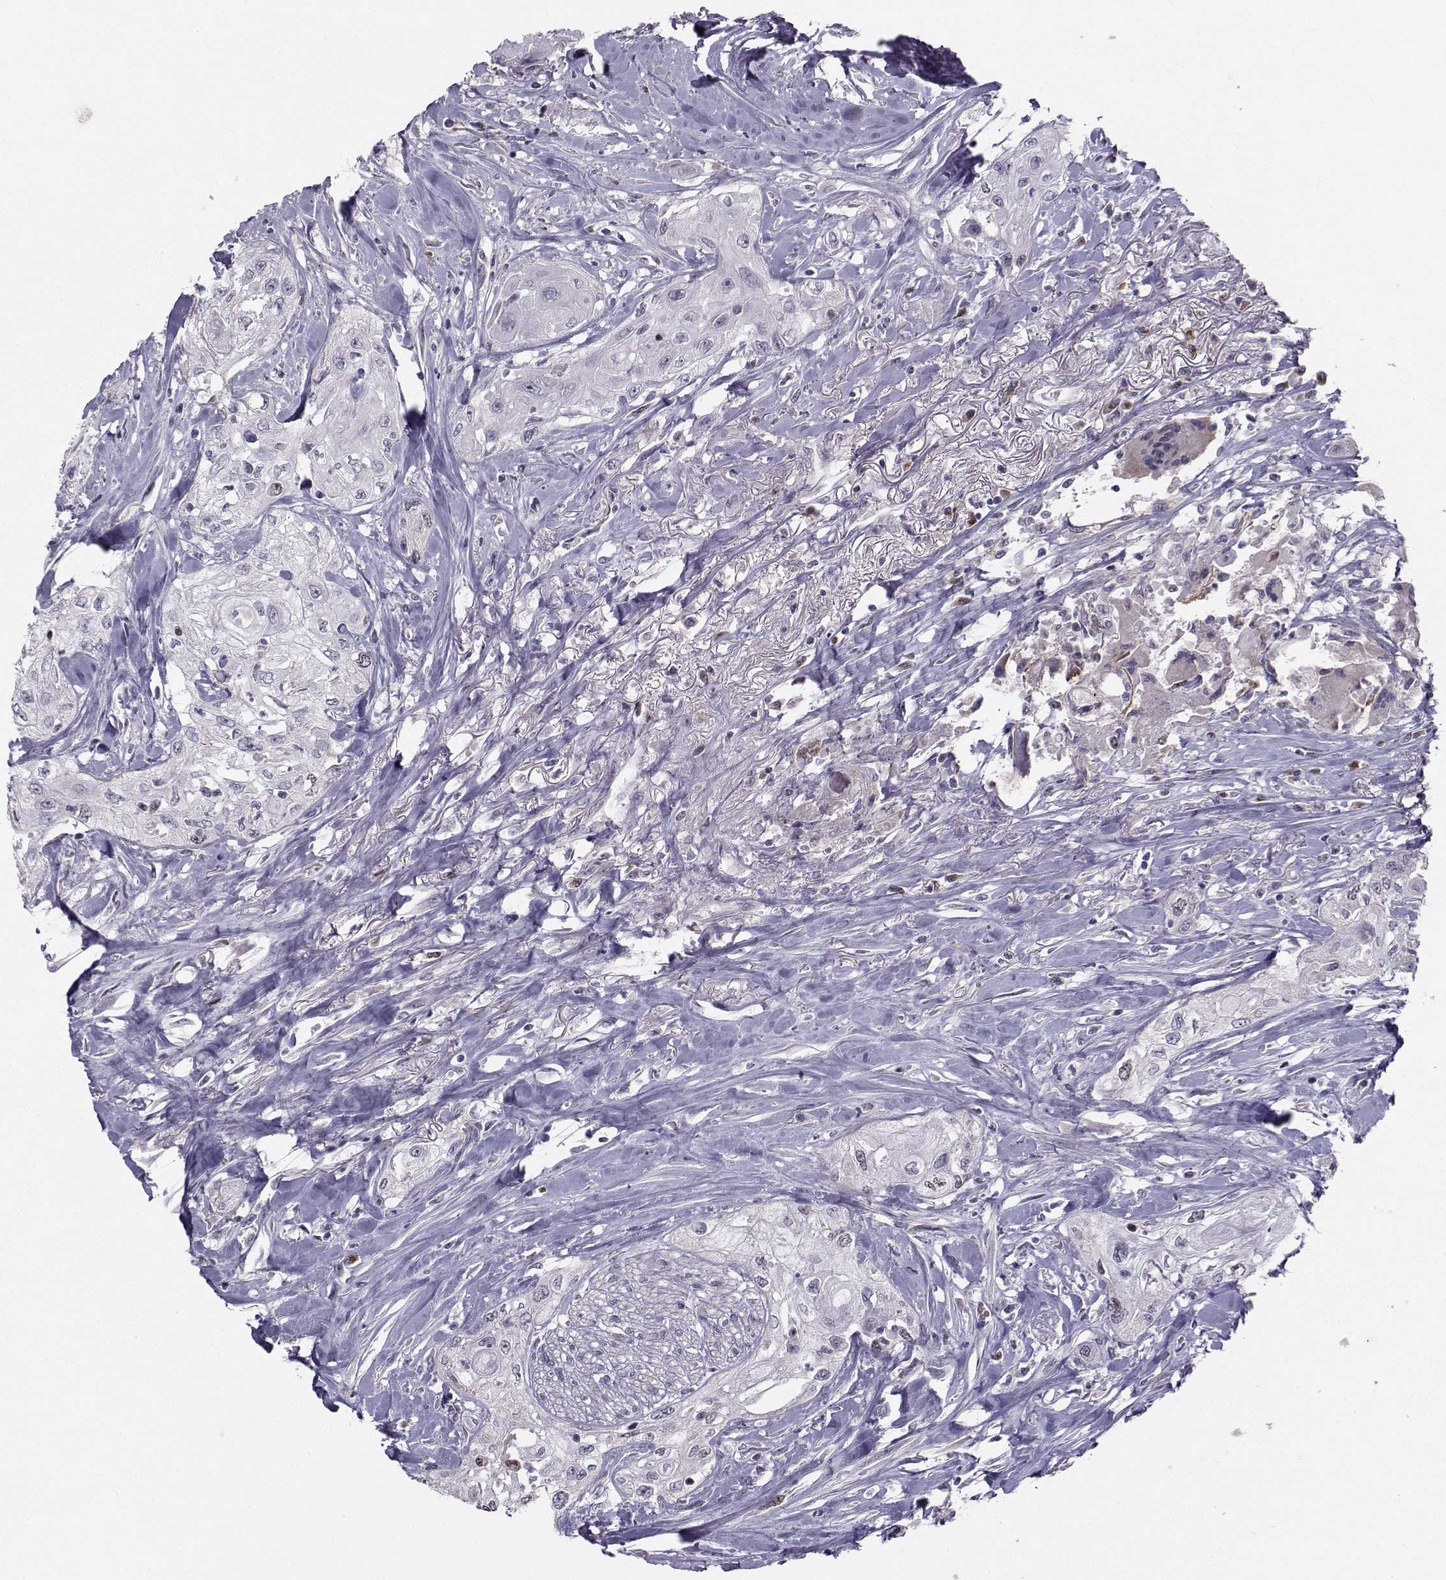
{"staining": {"intensity": "negative", "quantity": "none", "location": "none"}, "tissue": "head and neck cancer", "cell_type": "Tumor cells", "image_type": "cancer", "snomed": [{"axis": "morphology", "description": "Normal tissue, NOS"}, {"axis": "morphology", "description": "Squamous cell carcinoma, NOS"}, {"axis": "topography", "description": "Oral tissue"}, {"axis": "topography", "description": "Peripheral nerve tissue"}, {"axis": "topography", "description": "Head-Neck"}], "caption": "High power microscopy histopathology image of an IHC histopathology image of head and neck cancer, revealing no significant positivity in tumor cells.", "gene": "LRP8", "patient": {"sex": "female", "age": 59}}